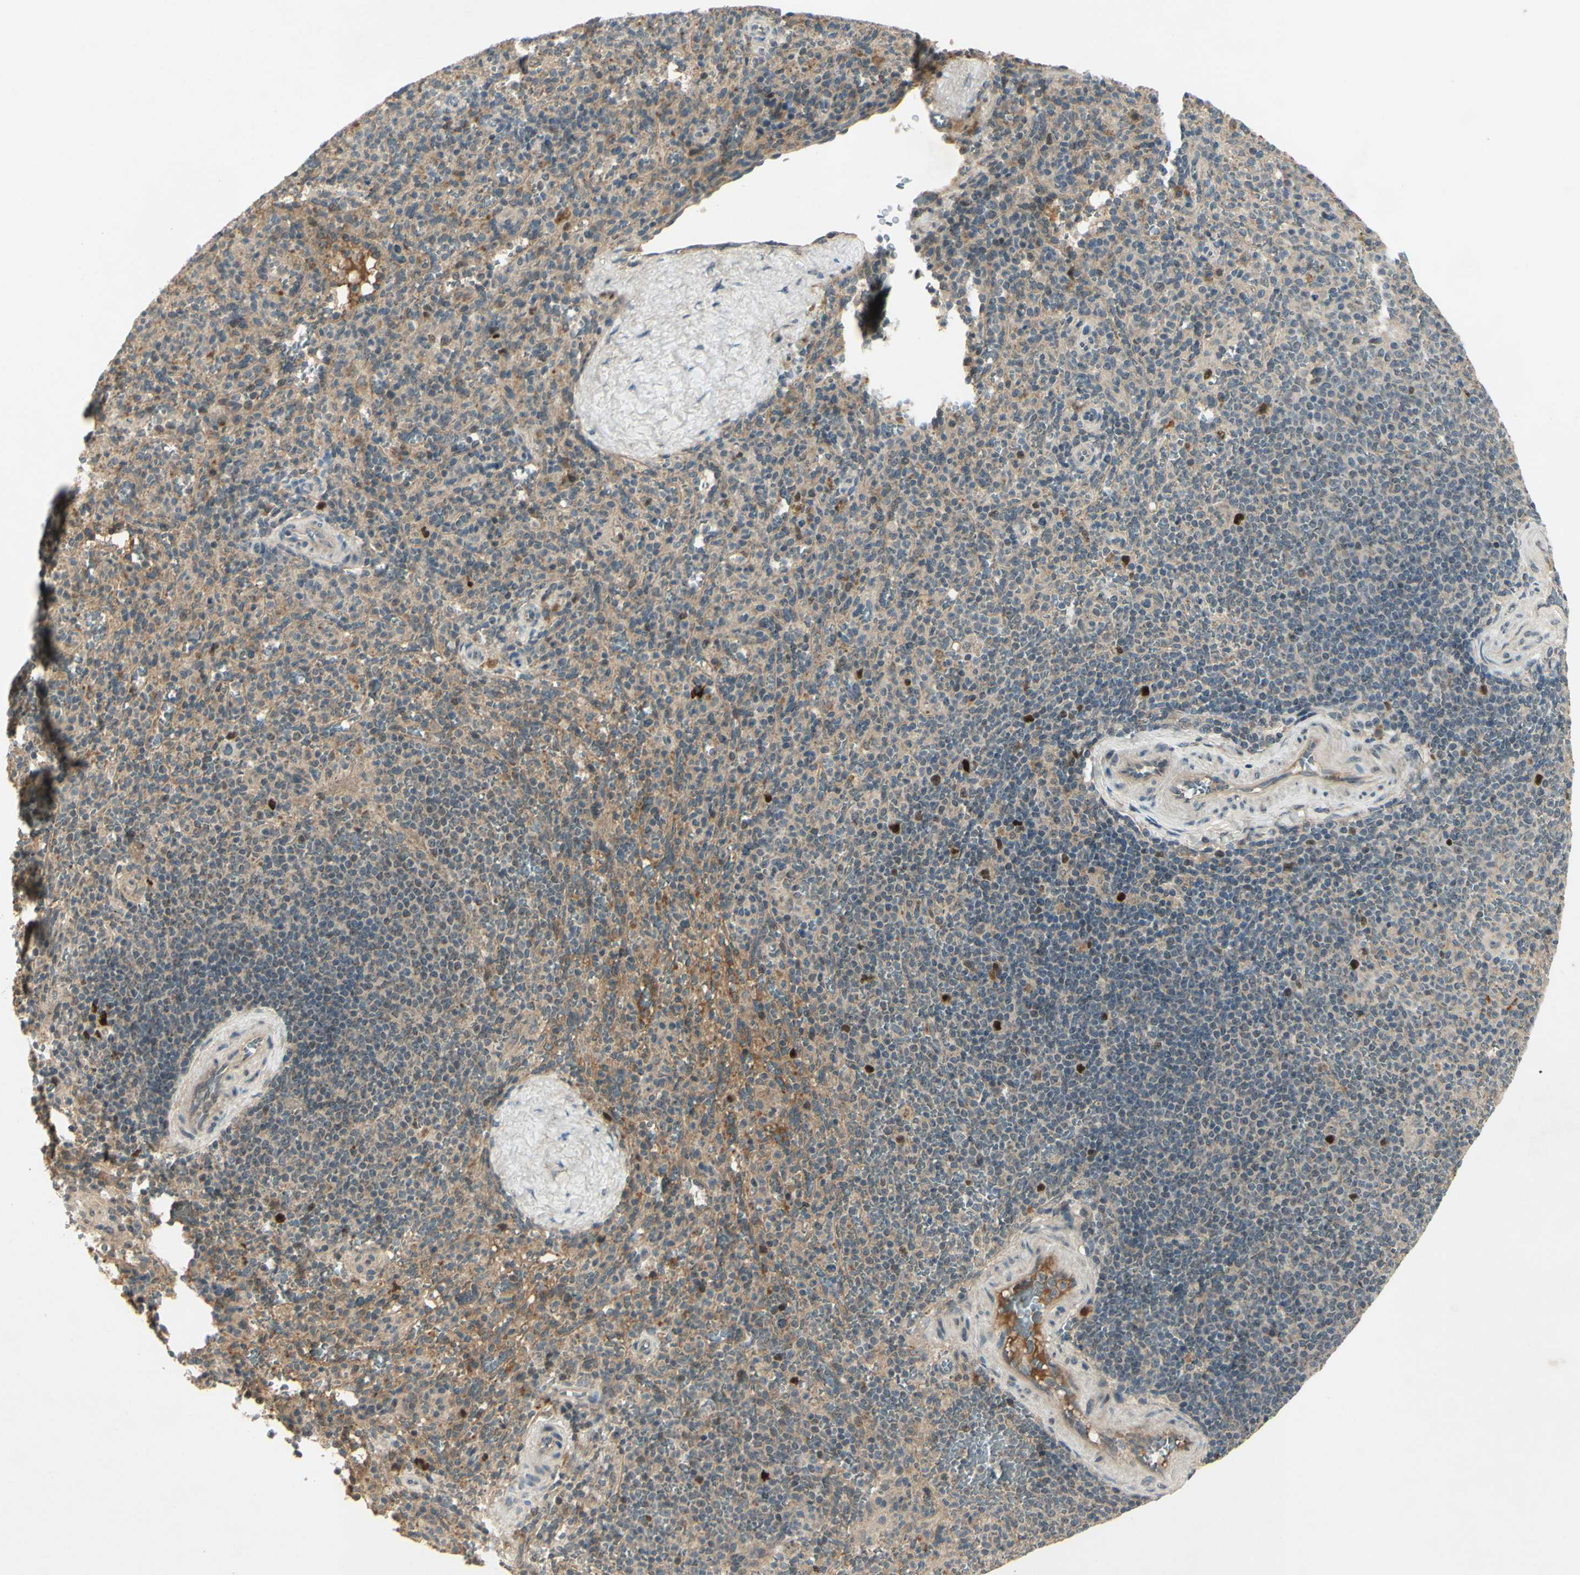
{"staining": {"intensity": "weak", "quantity": ">75%", "location": "cytoplasmic/membranous"}, "tissue": "spleen", "cell_type": "Cells in red pulp", "image_type": "normal", "snomed": [{"axis": "morphology", "description": "Normal tissue, NOS"}, {"axis": "topography", "description": "Spleen"}], "caption": "Unremarkable spleen displays weak cytoplasmic/membranous positivity in approximately >75% of cells in red pulp, visualized by immunohistochemistry. Using DAB (3,3'-diaminobenzidine) (brown) and hematoxylin (blue) stains, captured at high magnification using brightfield microscopy.", "gene": "RAD18", "patient": {"sex": "male", "age": 36}}